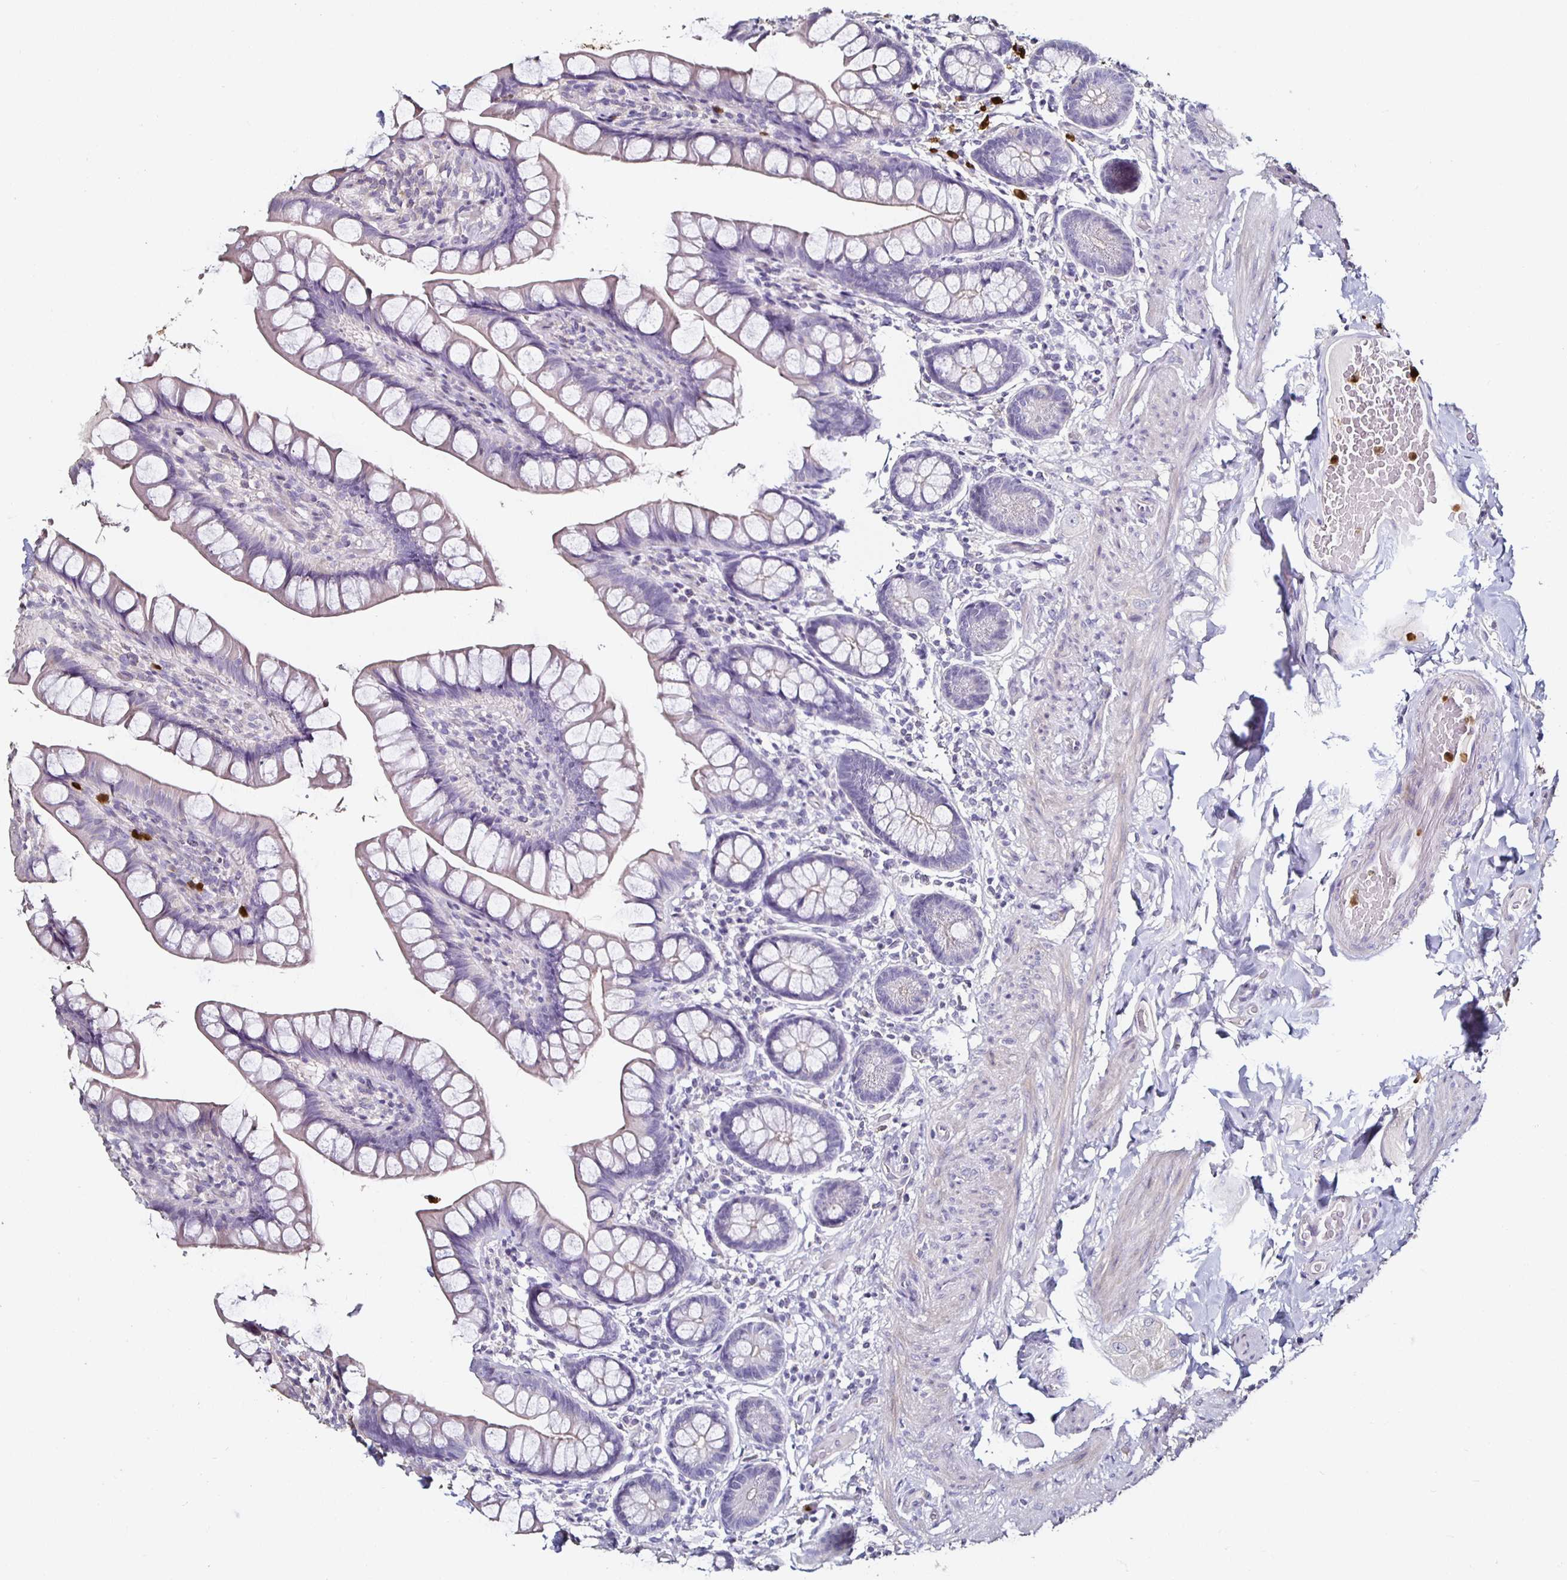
{"staining": {"intensity": "negative", "quantity": "none", "location": "none"}, "tissue": "small intestine", "cell_type": "Glandular cells", "image_type": "normal", "snomed": [{"axis": "morphology", "description": "Normal tissue, NOS"}, {"axis": "topography", "description": "Small intestine"}], "caption": "This is an IHC photomicrograph of normal human small intestine. There is no positivity in glandular cells.", "gene": "TLR4", "patient": {"sex": "male", "age": 70}}